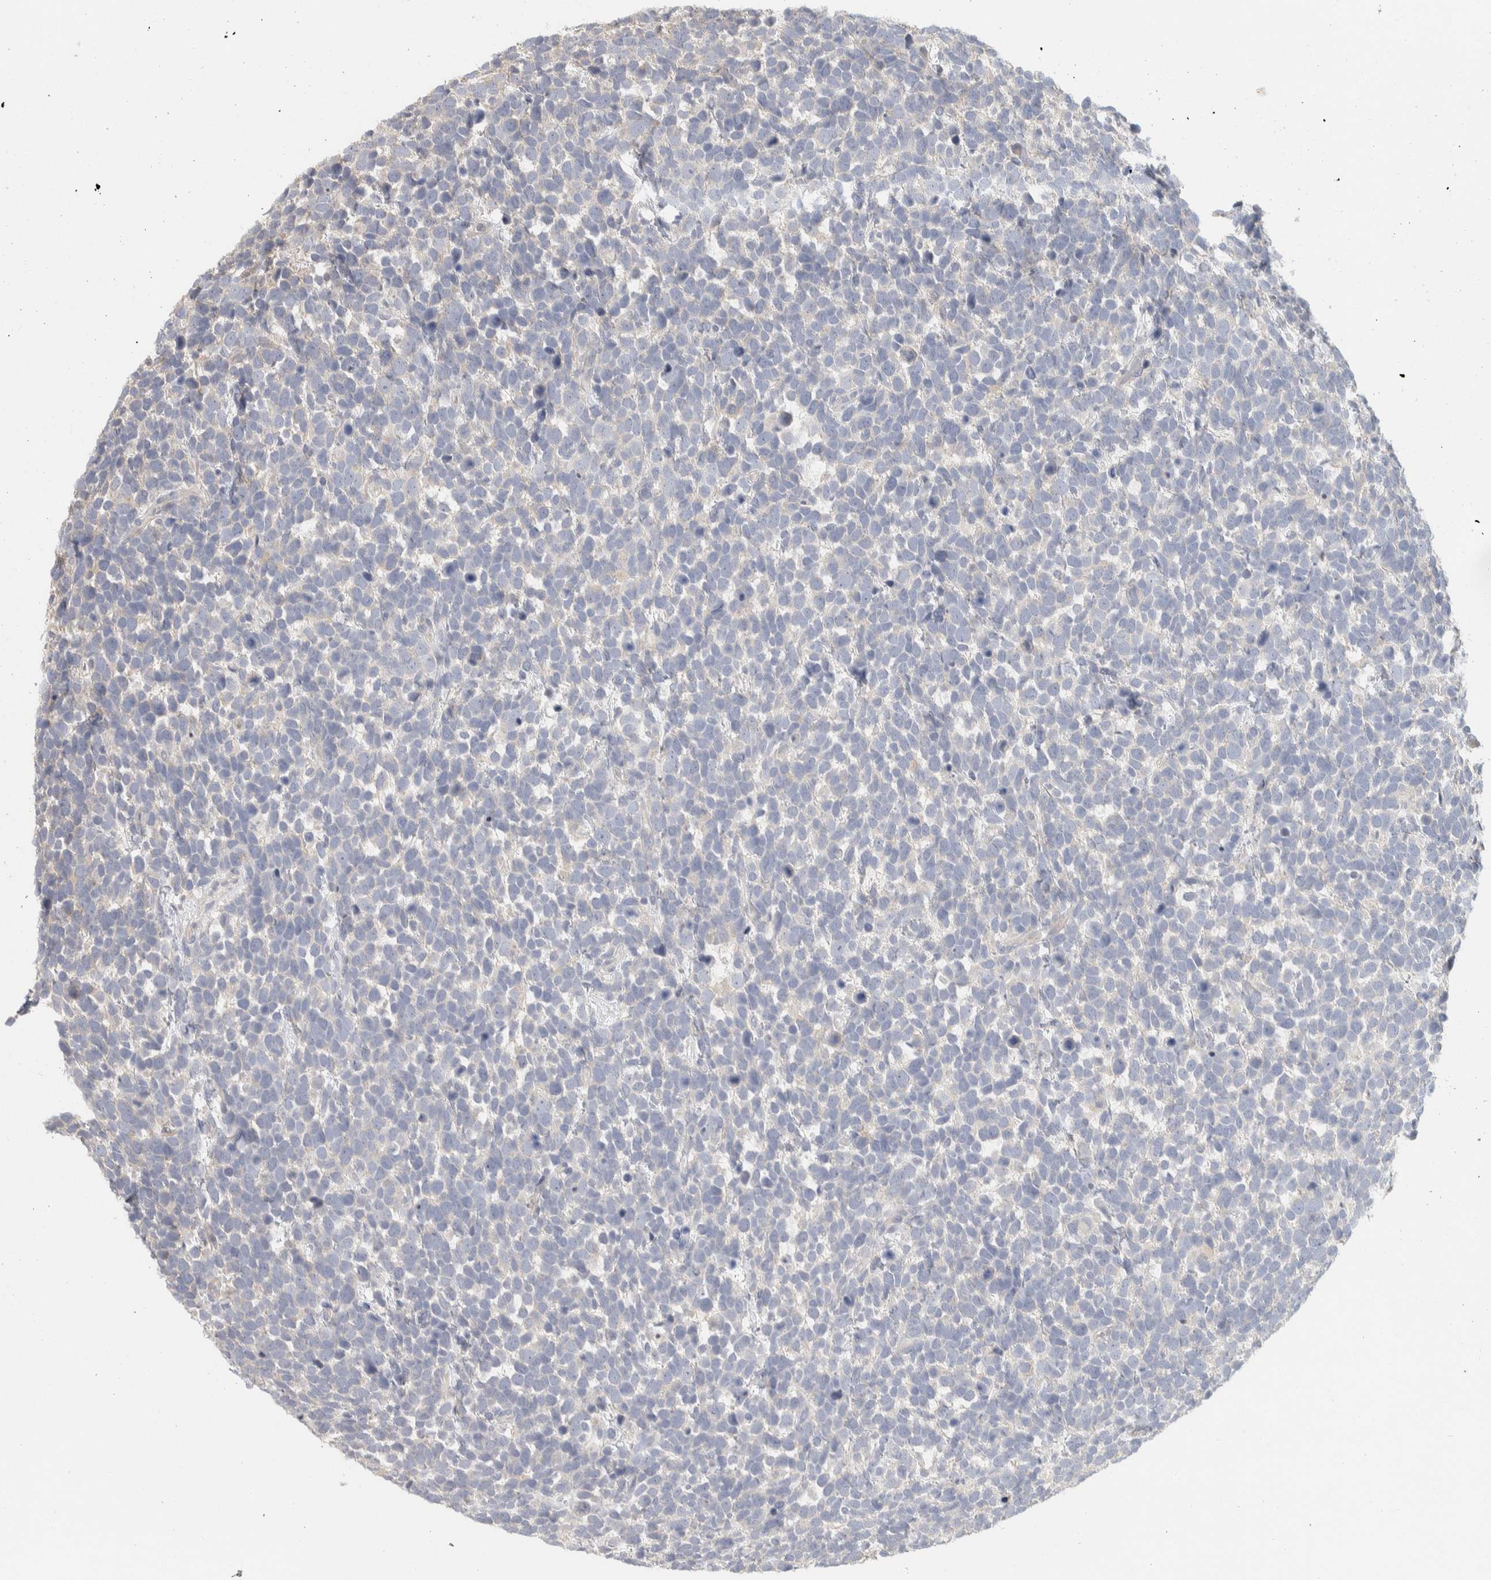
{"staining": {"intensity": "negative", "quantity": "none", "location": "none"}, "tissue": "urothelial cancer", "cell_type": "Tumor cells", "image_type": "cancer", "snomed": [{"axis": "morphology", "description": "Urothelial carcinoma, High grade"}, {"axis": "topography", "description": "Urinary bladder"}], "caption": "IHC of high-grade urothelial carcinoma demonstrates no positivity in tumor cells. (DAB (3,3'-diaminobenzidine) IHC with hematoxylin counter stain).", "gene": "DCXR", "patient": {"sex": "female", "age": 82}}